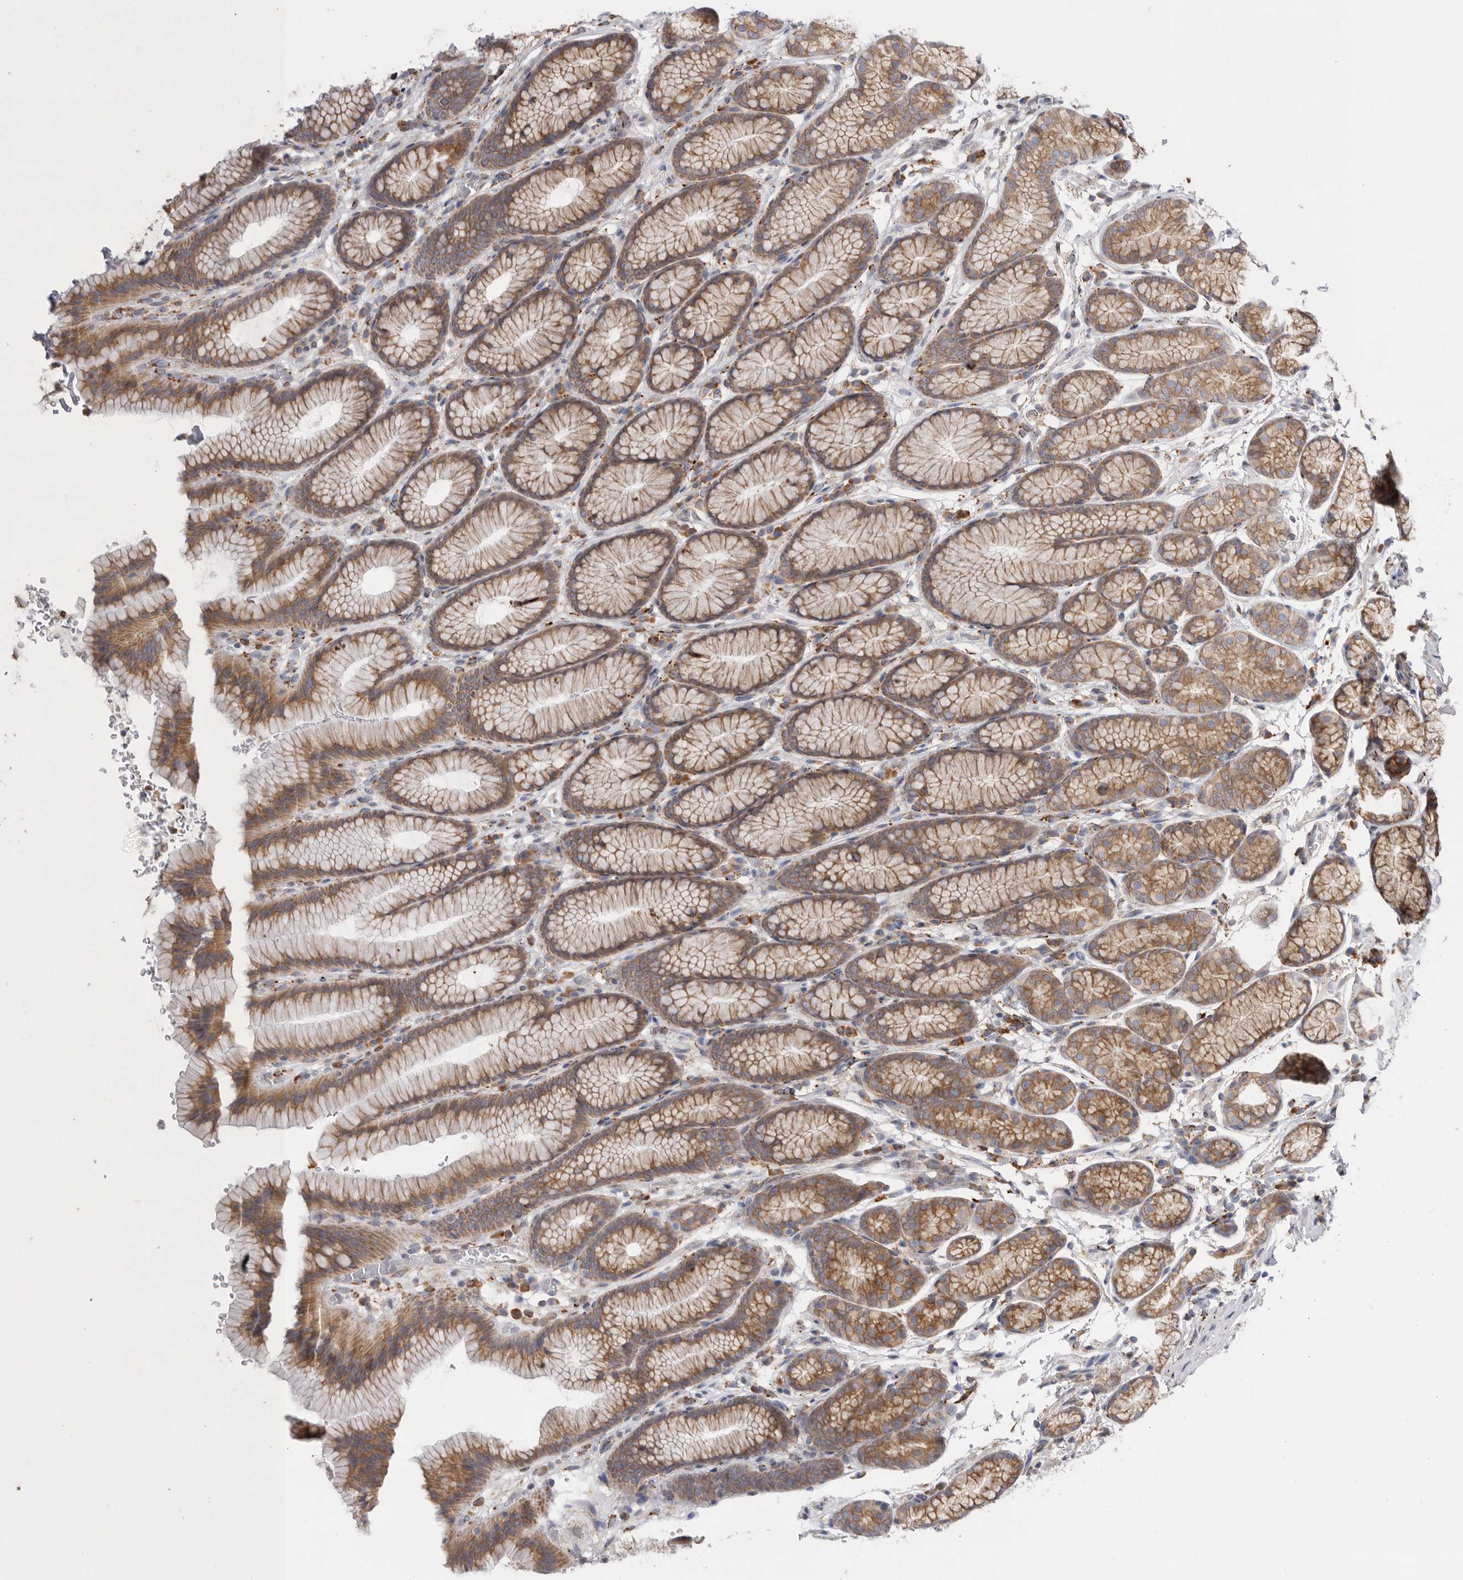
{"staining": {"intensity": "moderate", "quantity": ">75%", "location": "cytoplasmic/membranous"}, "tissue": "stomach", "cell_type": "Glandular cells", "image_type": "normal", "snomed": [{"axis": "morphology", "description": "Normal tissue, NOS"}, {"axis": "topography", "description": "Stomach"}], "caption": "Brown immunohistochemical staining in unremarkable human stomach displays moderate cytoplasmic/membranous expression in about >75% of glandular cells.", "gene": "GANAB", "patient": {"sex": "male", "age": 42}}